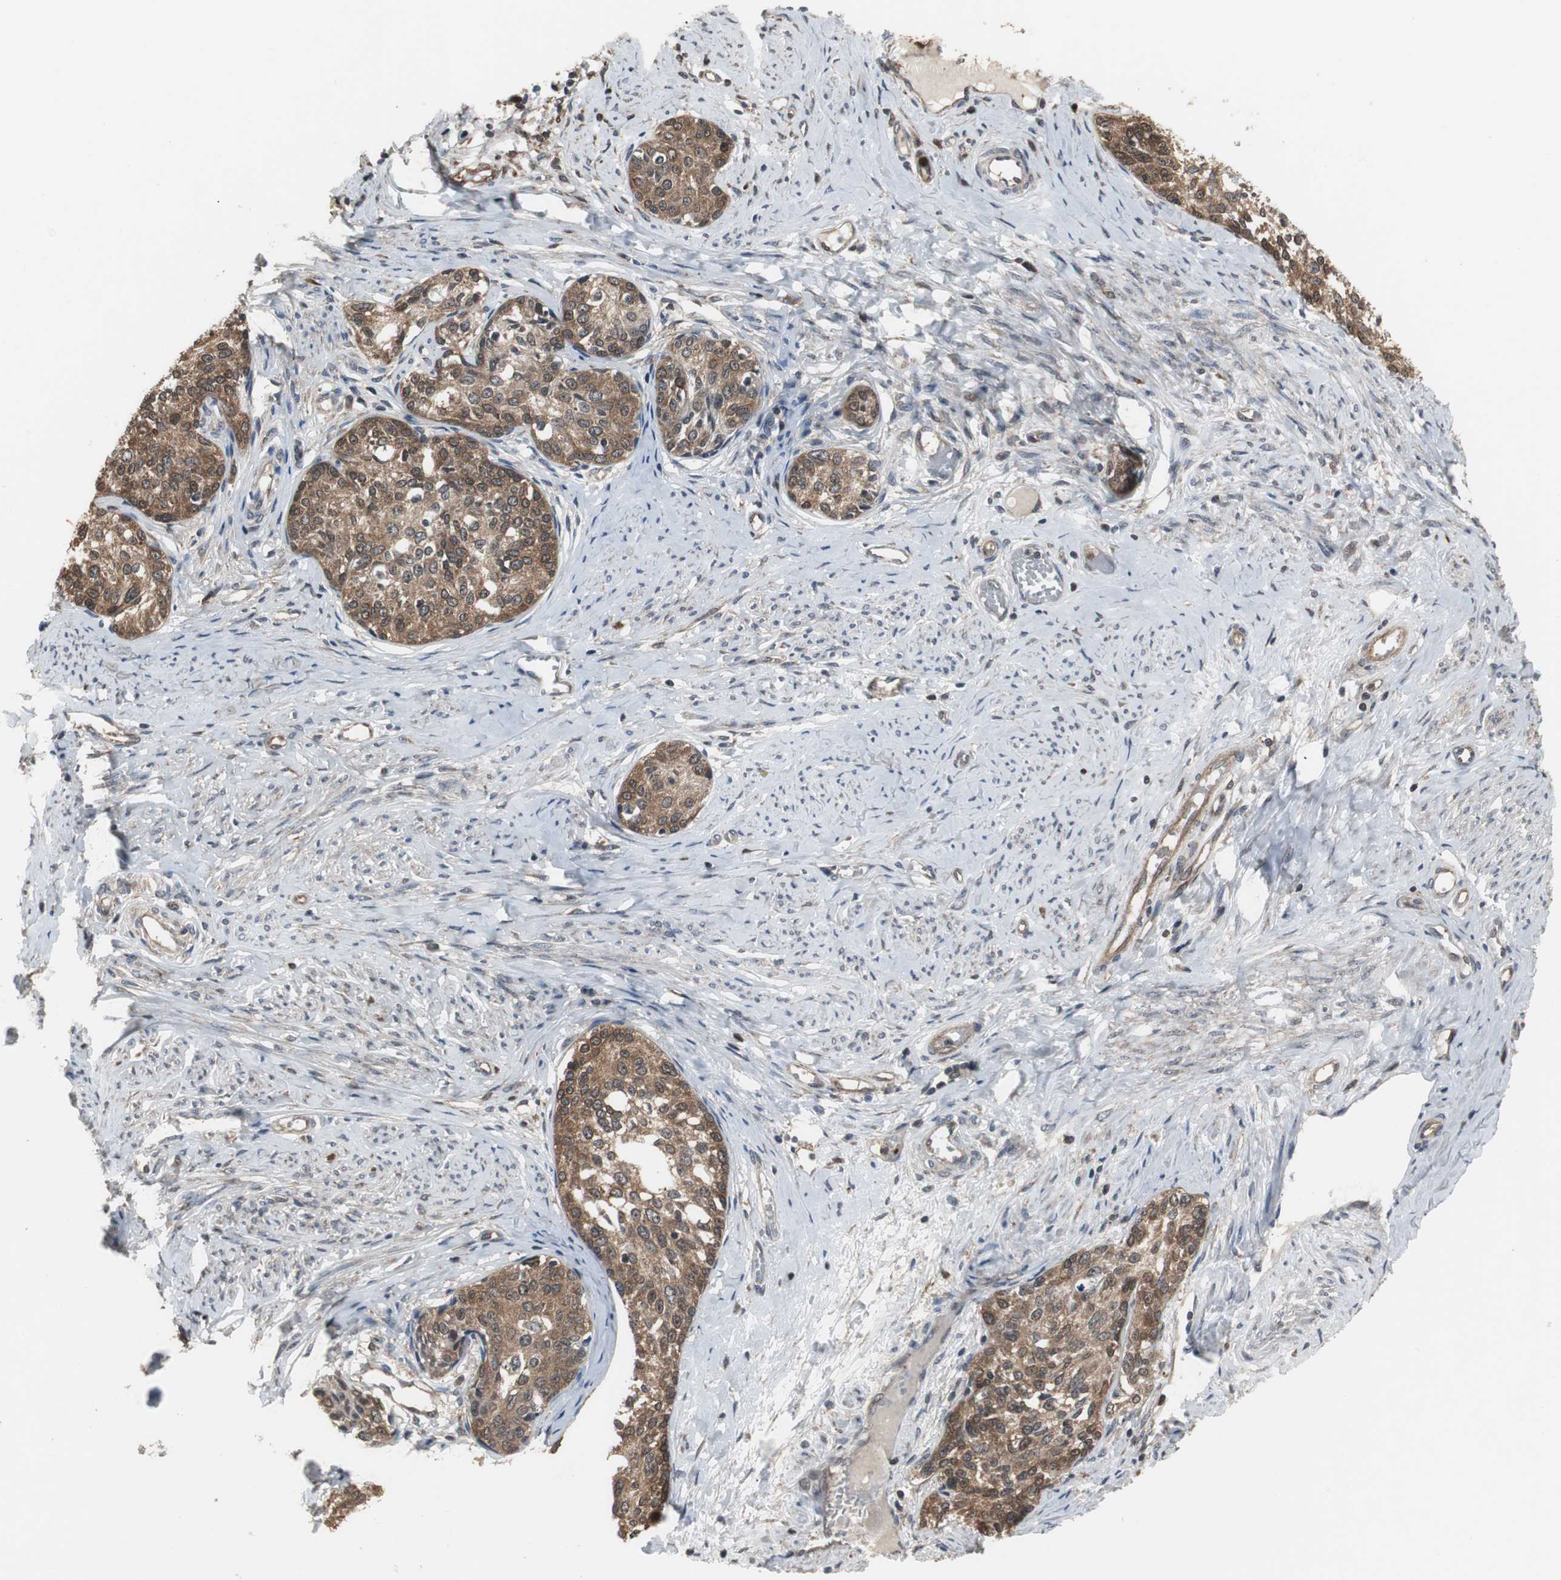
{"staining": {"intensity": "moderate", "quantity": ">75%", "location": "cytoplasmic/membranous"}, "tissue": "cervical cancer", "cell_type": "Tumor cells", "image_type": "cancer", "snomed": [{"axis": "morphology", "description": "Squamous cell carcinoma, NOS"}, {"axis": "morphology", "description": "Adenocarcinoma, NOS"}, {"axis": "topography", "description": "Cervix"}], "caption": "IHC (DAB) staining of human squamous cell carcinoma (cervical) reveals moderate cytoplasmic/membranous protein expression in approximately >75% of tumor cells.", "gene": "ZSCAN22", "patient": {"sex": "female", "age": 52}}